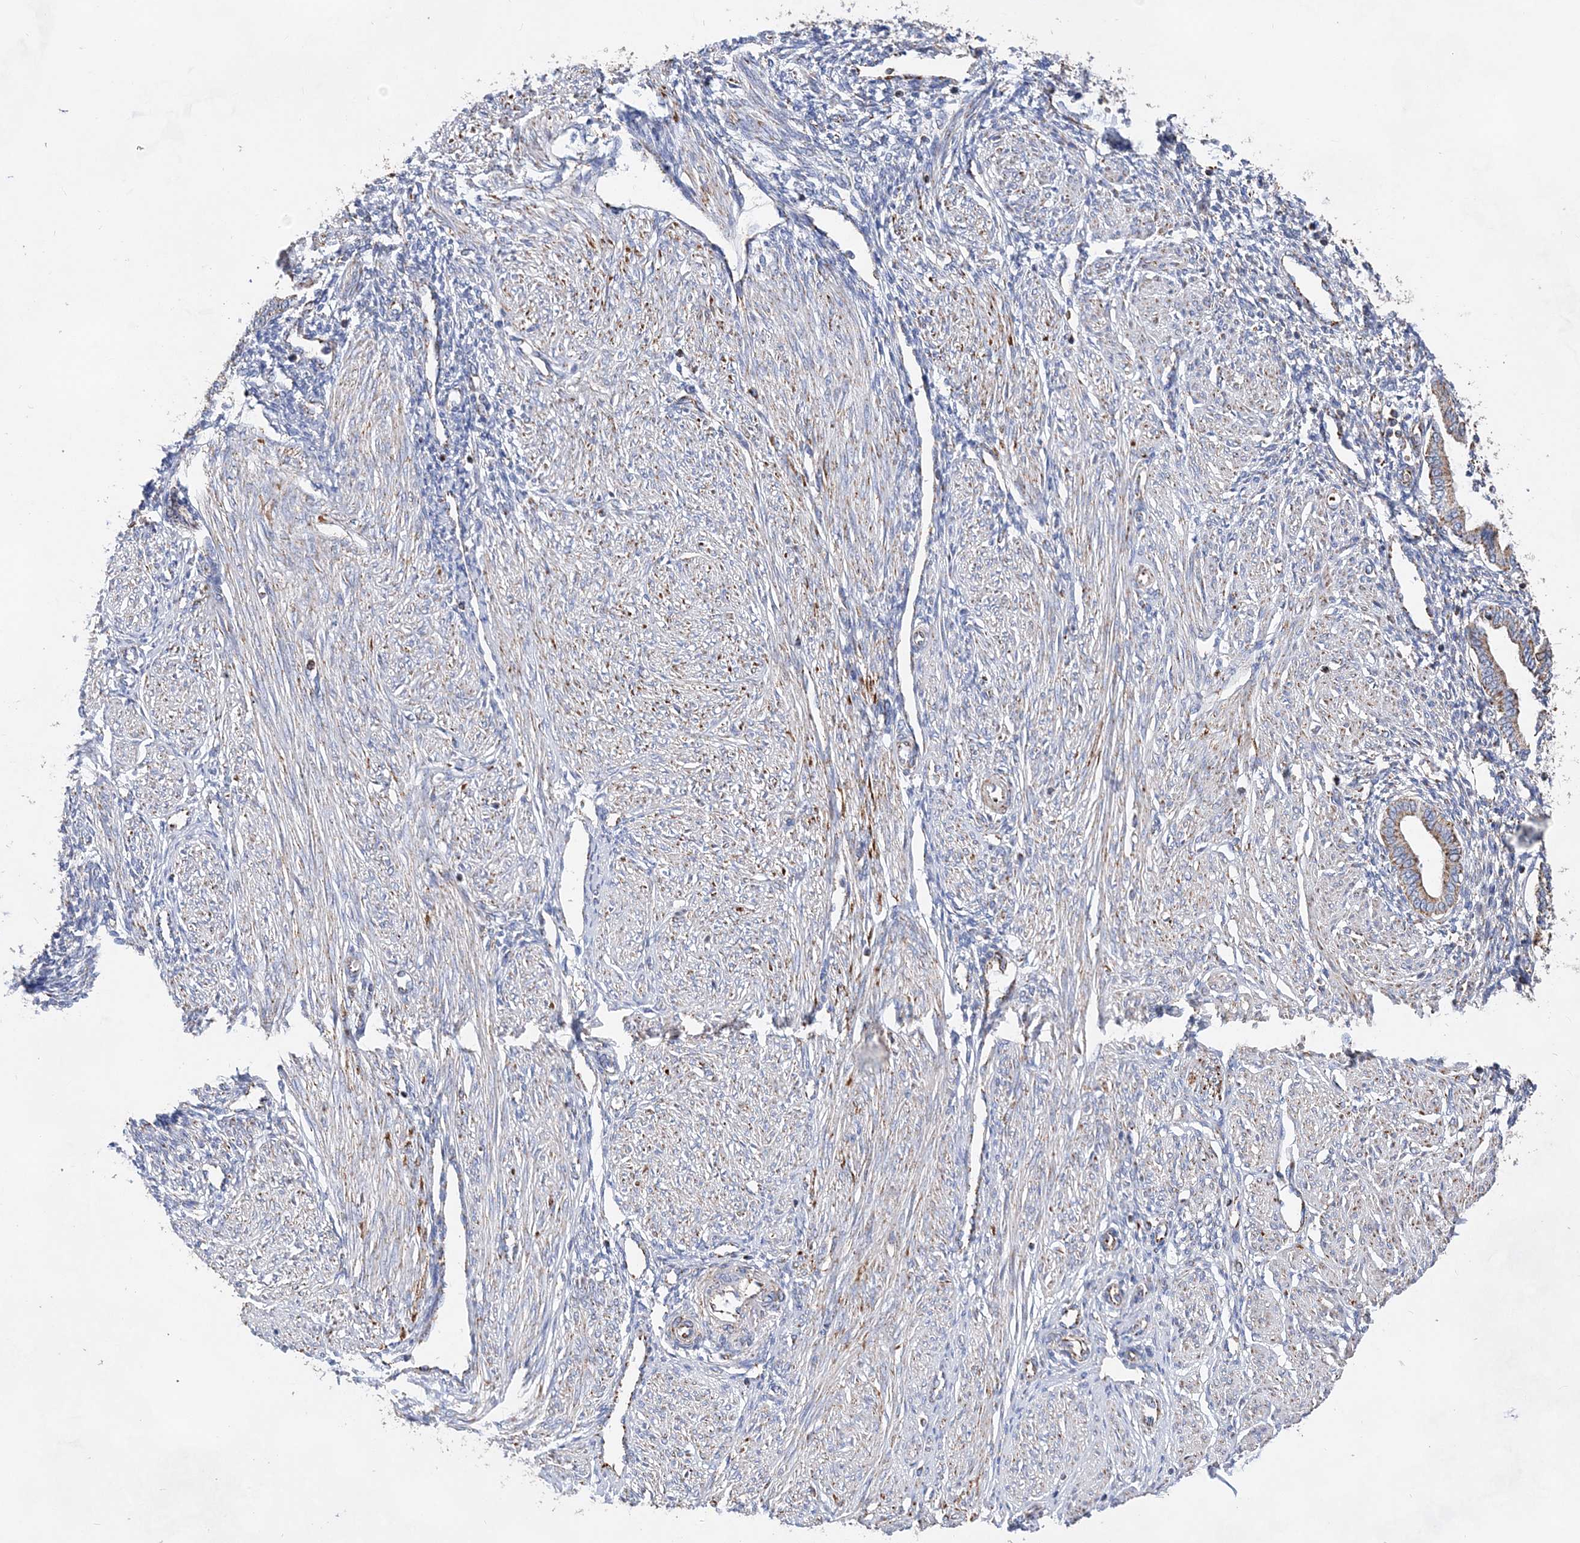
{"staining": {"intensity": "moderate", "quantity": "<25%", "location": "cytoplasmic/membranous"}, "tissue": "endometrium", "cell_type": "Cells in endometrial stroma", "image_type": "normal", "snomed": [{"axis": "morphology", "description": "Normal tissue, NOS"}, {"axis": "topography", "description": "Endometrium"}], "caption": "Protein staining by immunohistochemistry displays moderate cytoplasmic/membranous positivity in approximately <25% of cells in endometrial stroma in benign endometrium.", "gene": "ACOT9", "patient": {"sex": "female", "age": 53}}